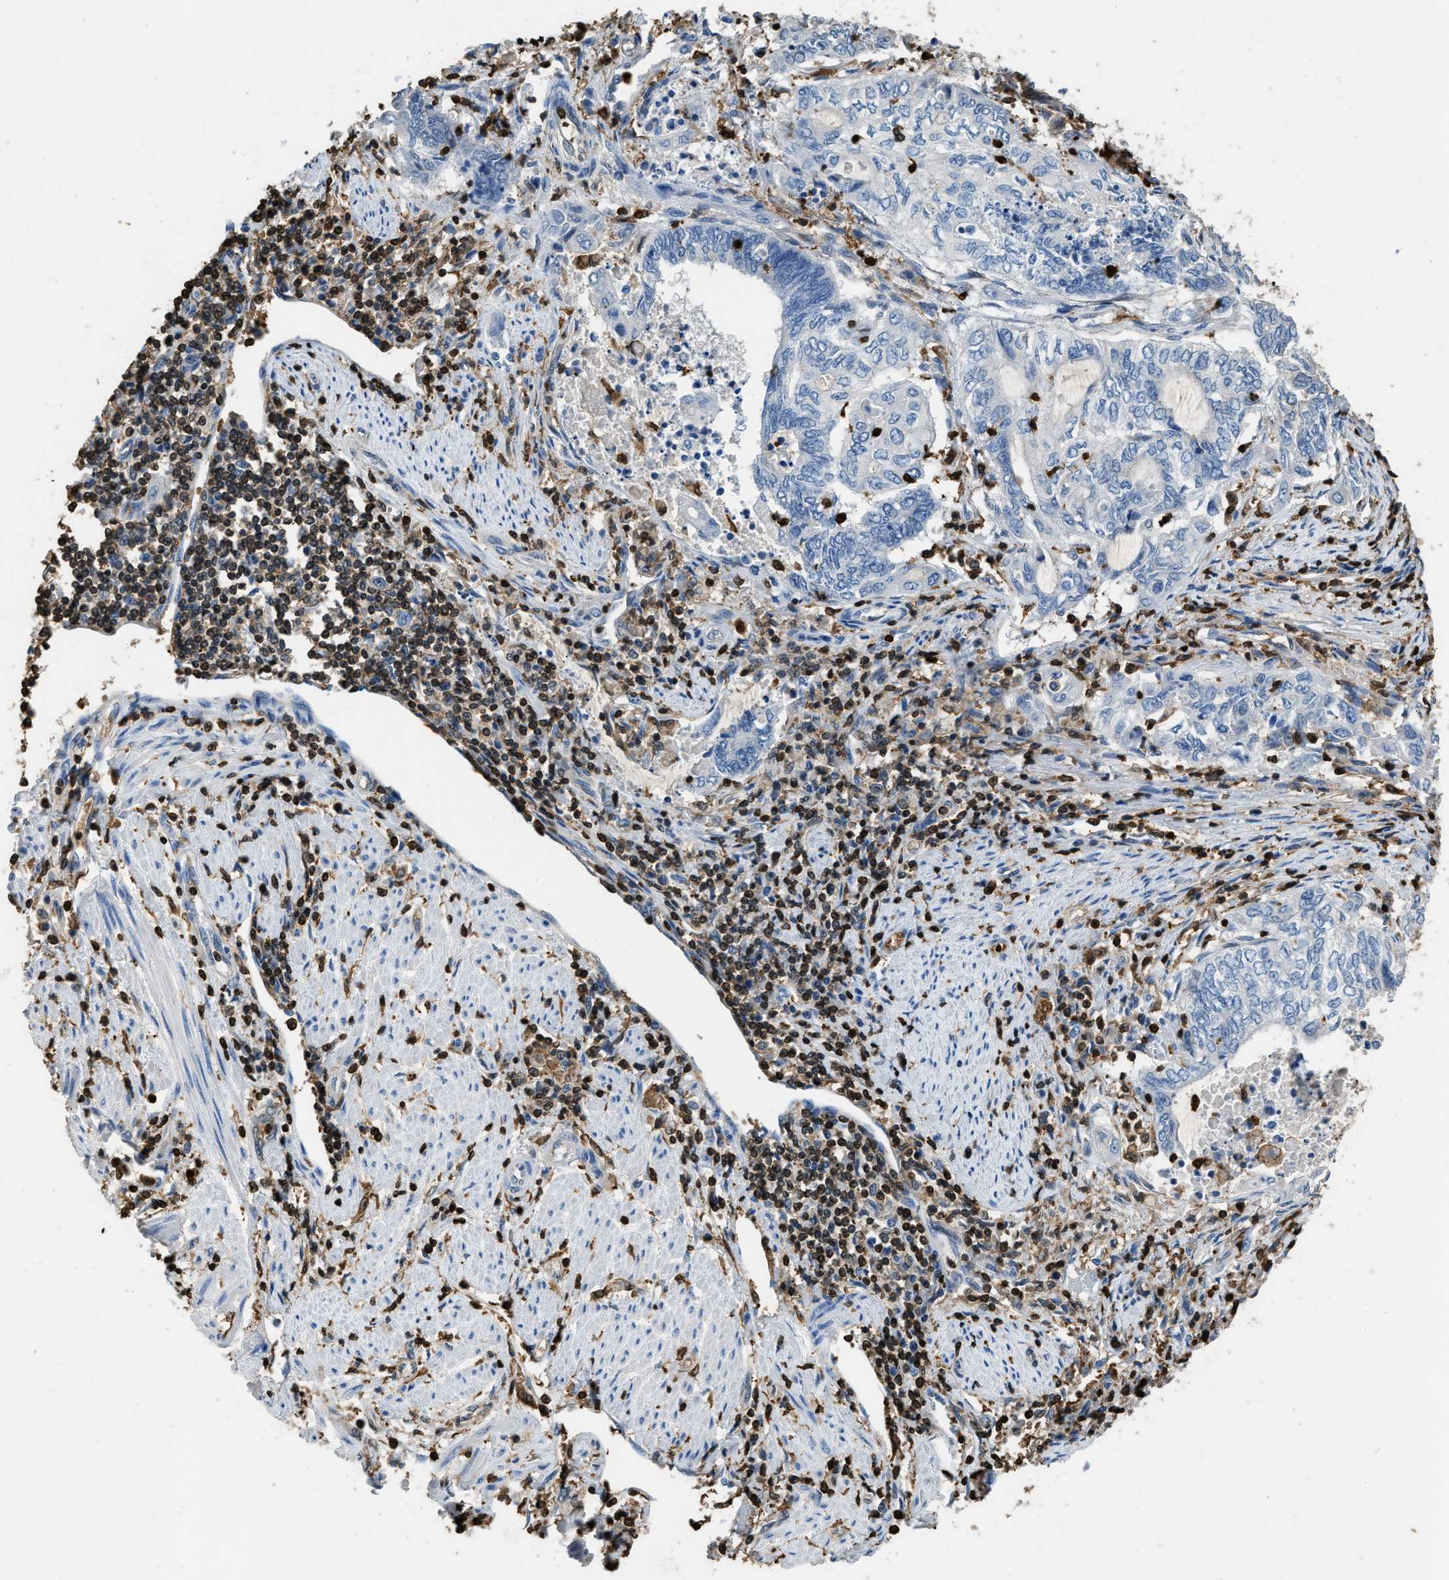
{"staining": {"intensity": "negative", "quantity": "none", "location": "none"}, "tissue": "endometrial cancer", "cell_type": "Tumor cells", "image_type": "cancer", "snomed": [{"axis": "morphology", "description": "Adenocarcinoma, NOS"}, {"axis": "topography", "description": "Uterus"}, {"axis": "topography", "description": "Endometrium"}], "caption": "Tumor cells are negative for brown protein staining in adenocarcinoma (endometrial). Brightfield microscopy of immunohistochemistry (IHC) stained with DAB (3,3'-diaminobenzidine) (brown) and hematoxylin (blue), captured at high magnification.", "gene": "ARHGDIB", "patient": {"sex": "female", "age": 70}}